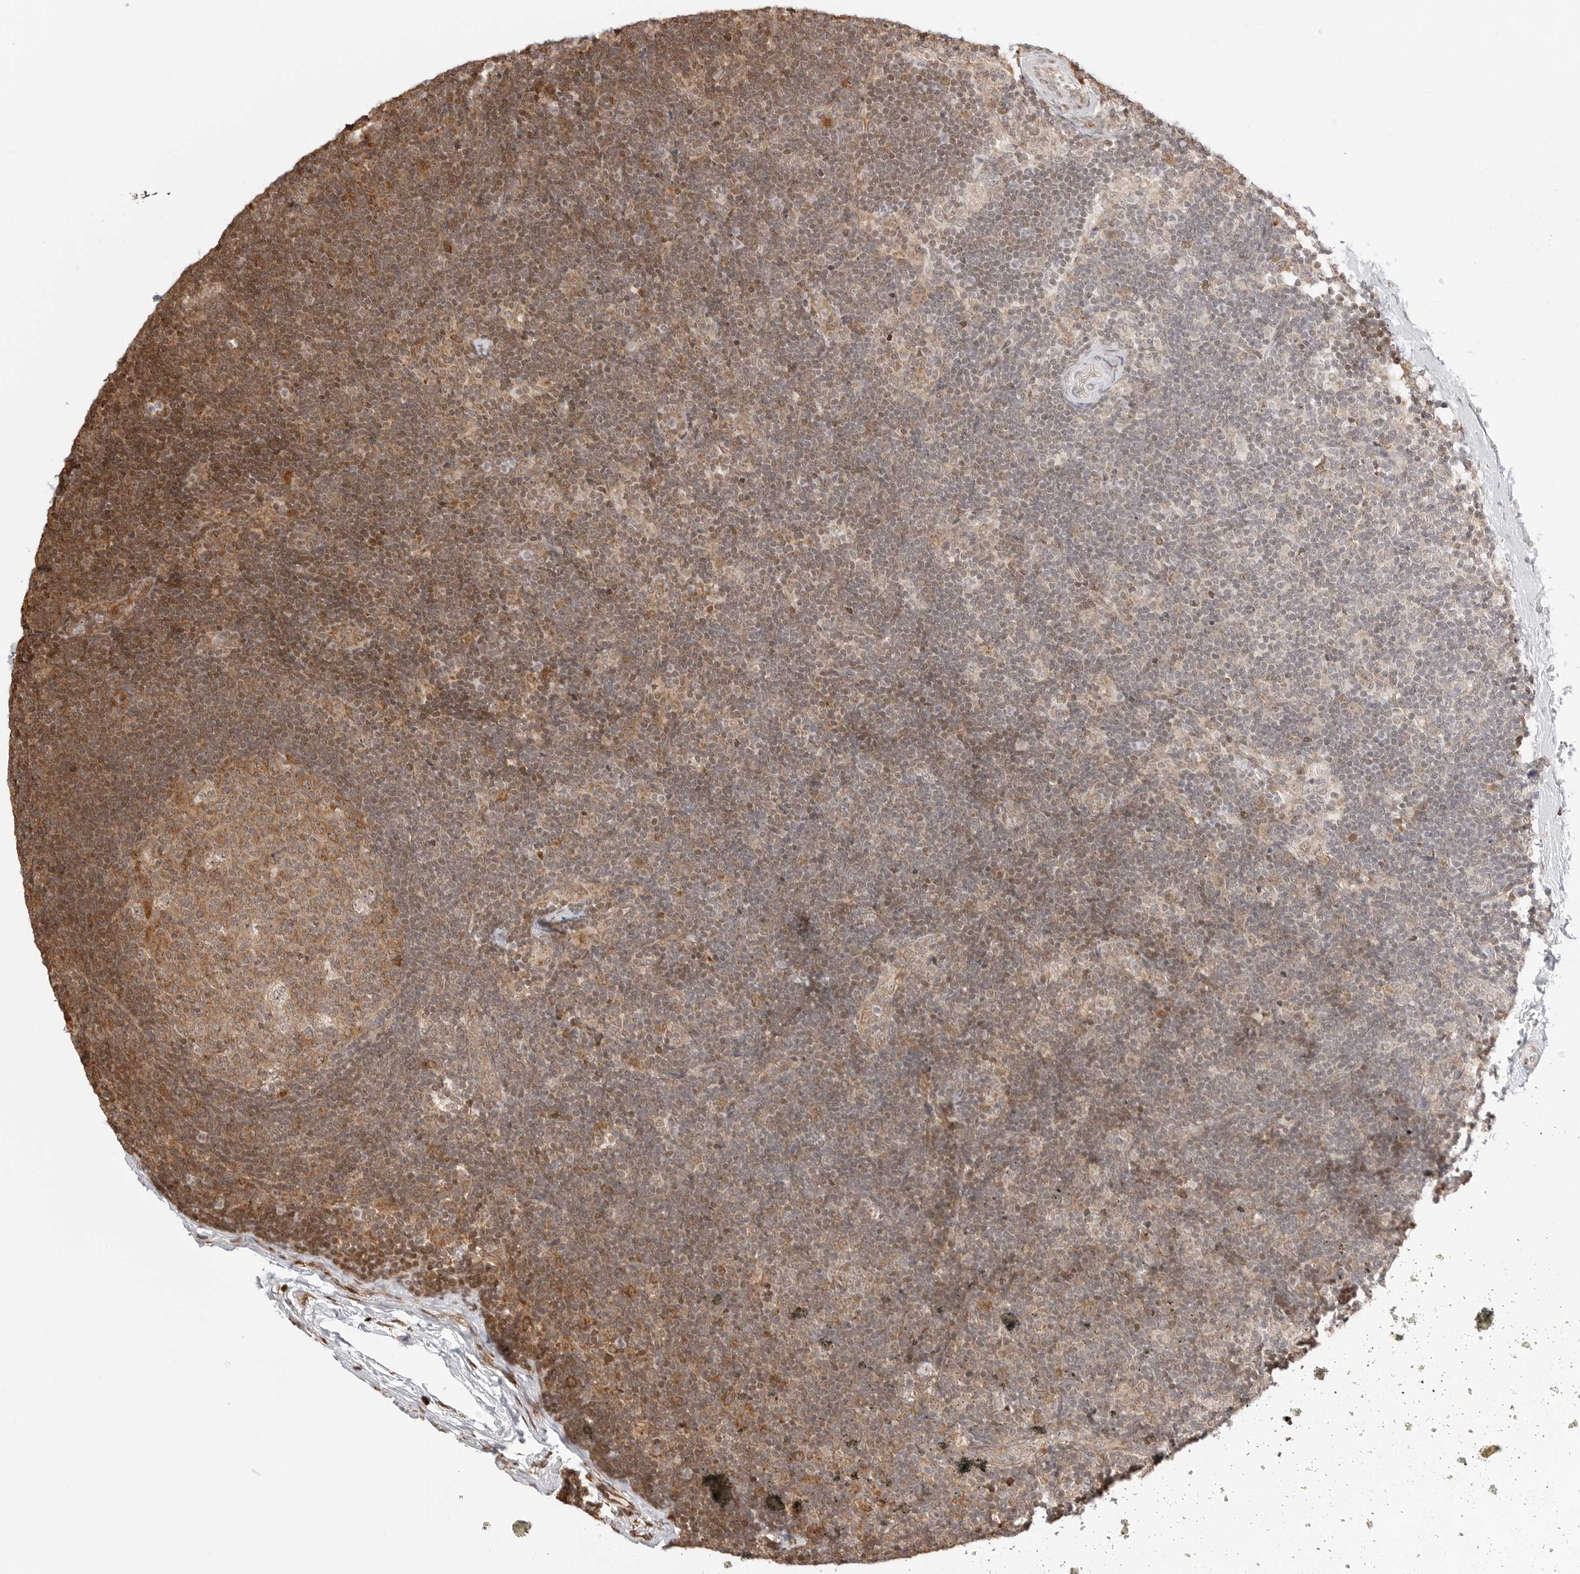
{"staining": {"intensity": "moderate", "quantity": "25%-75%", "location": "cytoplasmic/membranous,nuclear"}, "tissue": "lymph node", "cell_type": "Germinal center cells", "image_type": "normal", "snomed": [{"axis": "morphology", "description": "Normal tissue, NOS"}, {"axis": "topography", "description": "Lymph node"}], "caption": "This histopathology image exhibits immunohistochemistry staining of benign lymph node, with medium moderate cytoplasmic/membranous,nuclear positivity in about 25%-75% of germinal center cells.", "gene": "FKBP14", "patient": {"sex": "female", "age": 22}}